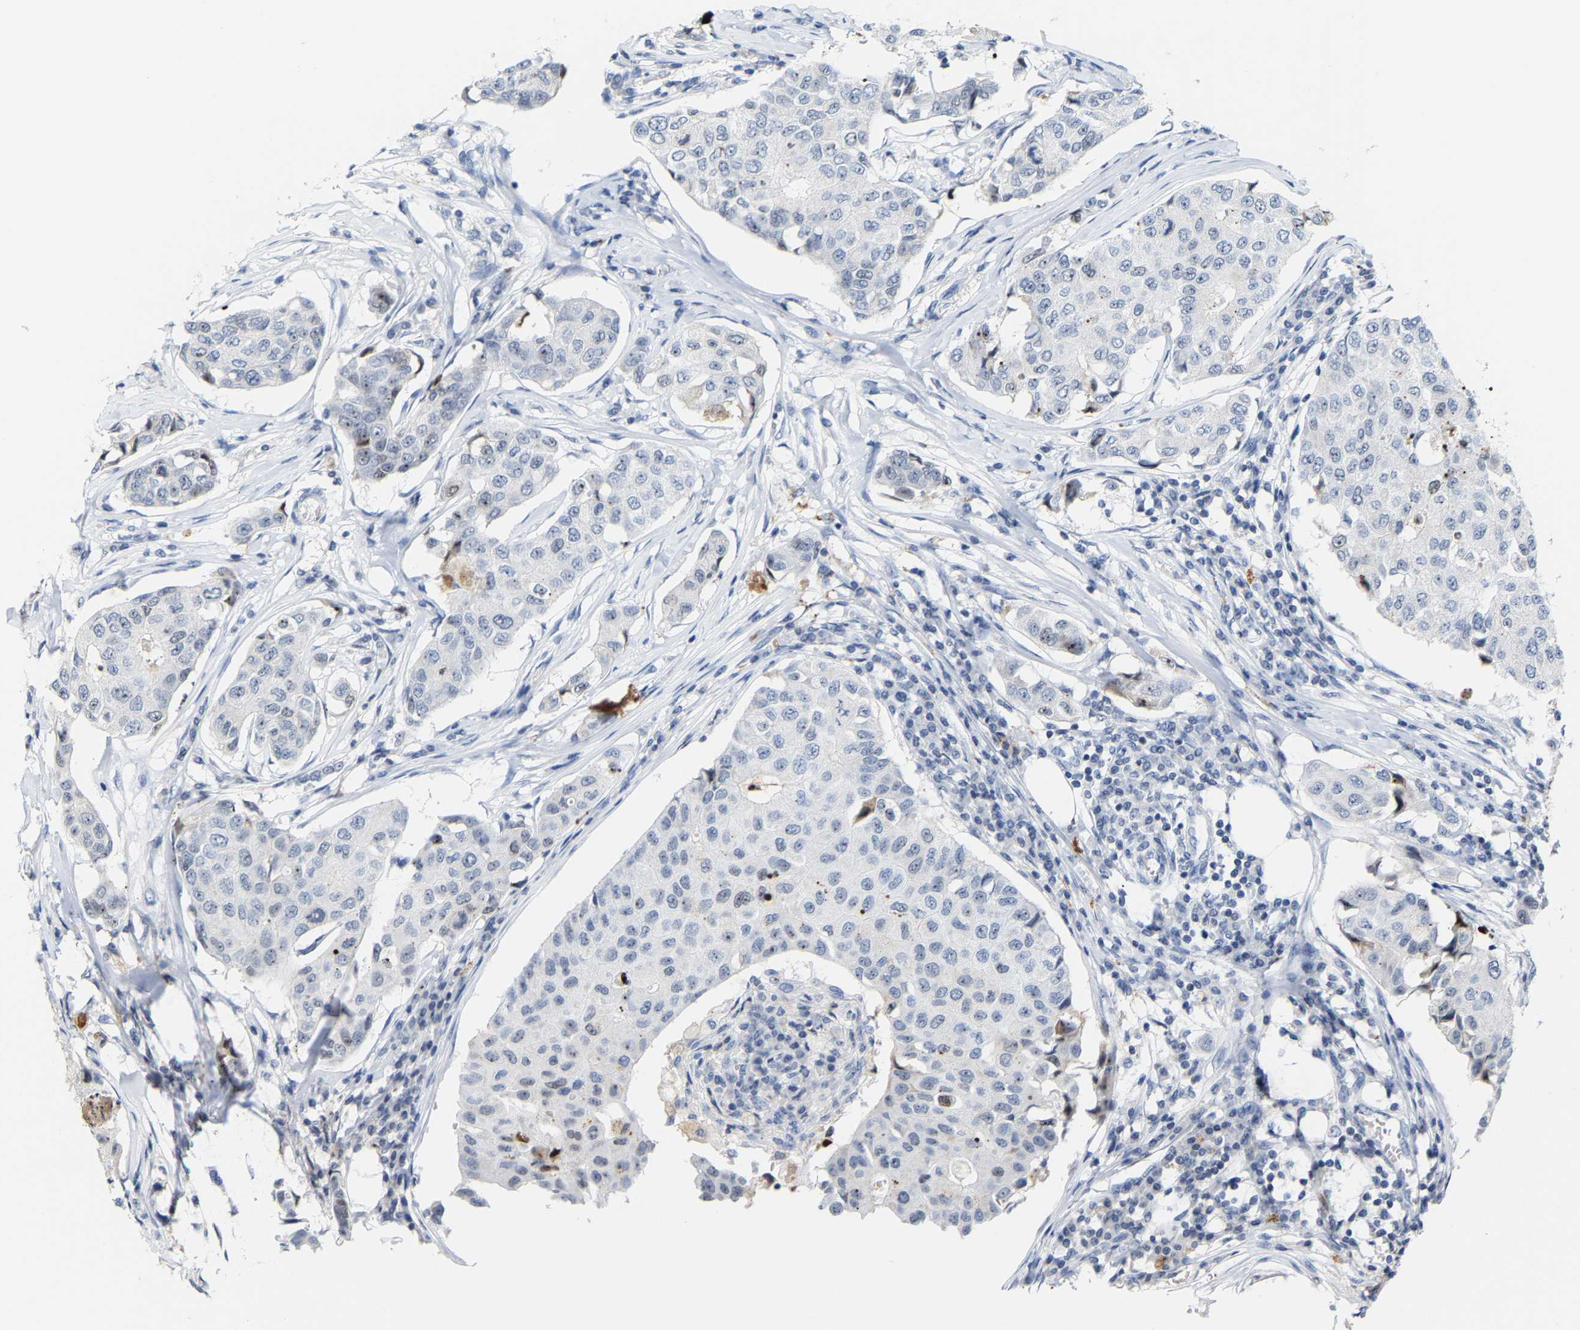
{"staining": {"intensity": "negative", "quantity": "none", "location": "none"}, "tissue": "breast cancer", "cell_type": "Tumor cells", "image_type": "cancer", "snomed": [{"axis": "morphology", "description": "Duct carcinoma"}, {"axis": "topography", "description": "Breast"}], "caption": "High power microscopy micrograph of an immunohistochemistry histopathology image of breast cancer, revealing no significant expression in tumor cells.", "gene": "NOP58", "patient": {"sex": "female", "age": 80}}